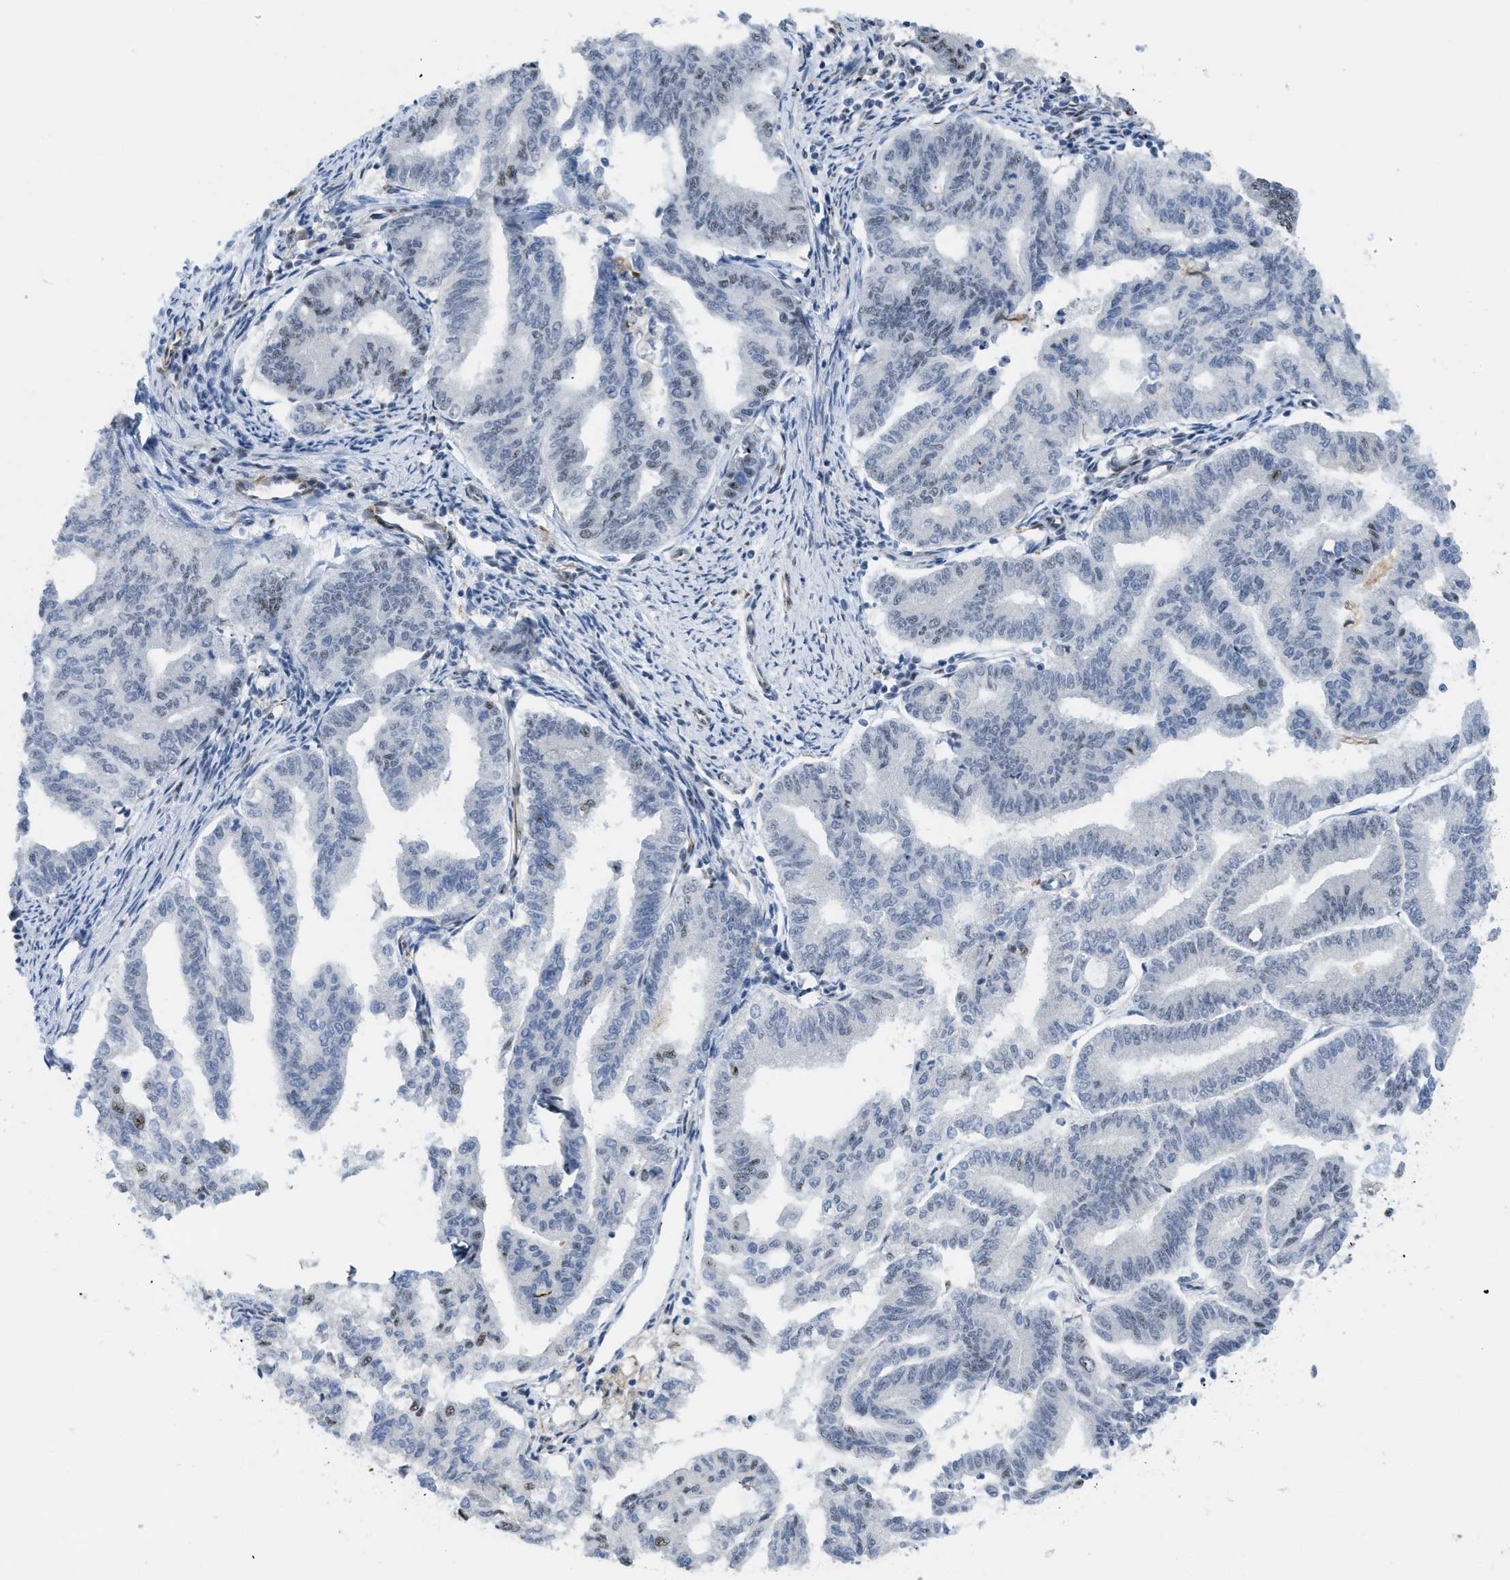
{"staining": {"intensity": "weak", "quantity": "<25%", "location": "nuclear"}, "tissue": "endometrial cancer", "cell_type": "Tumor cells", "image_type": "cancer", "snomed": [{"axis": "morphology", "description": "Adenocarcinoma, NOS"}, {"axis": "topography", "description": "Endometrium"}], "caption": "Immunohistochemical staining of human endometrial adenocarcinoma shows no significant positivity in tumor cells. (Brightfield microscopy of DAB (3,3'-diaminobenzidine) IHC at high magnification).", "gene": "LRRC8B", "patient": {"sex": "female", "age": 79}}